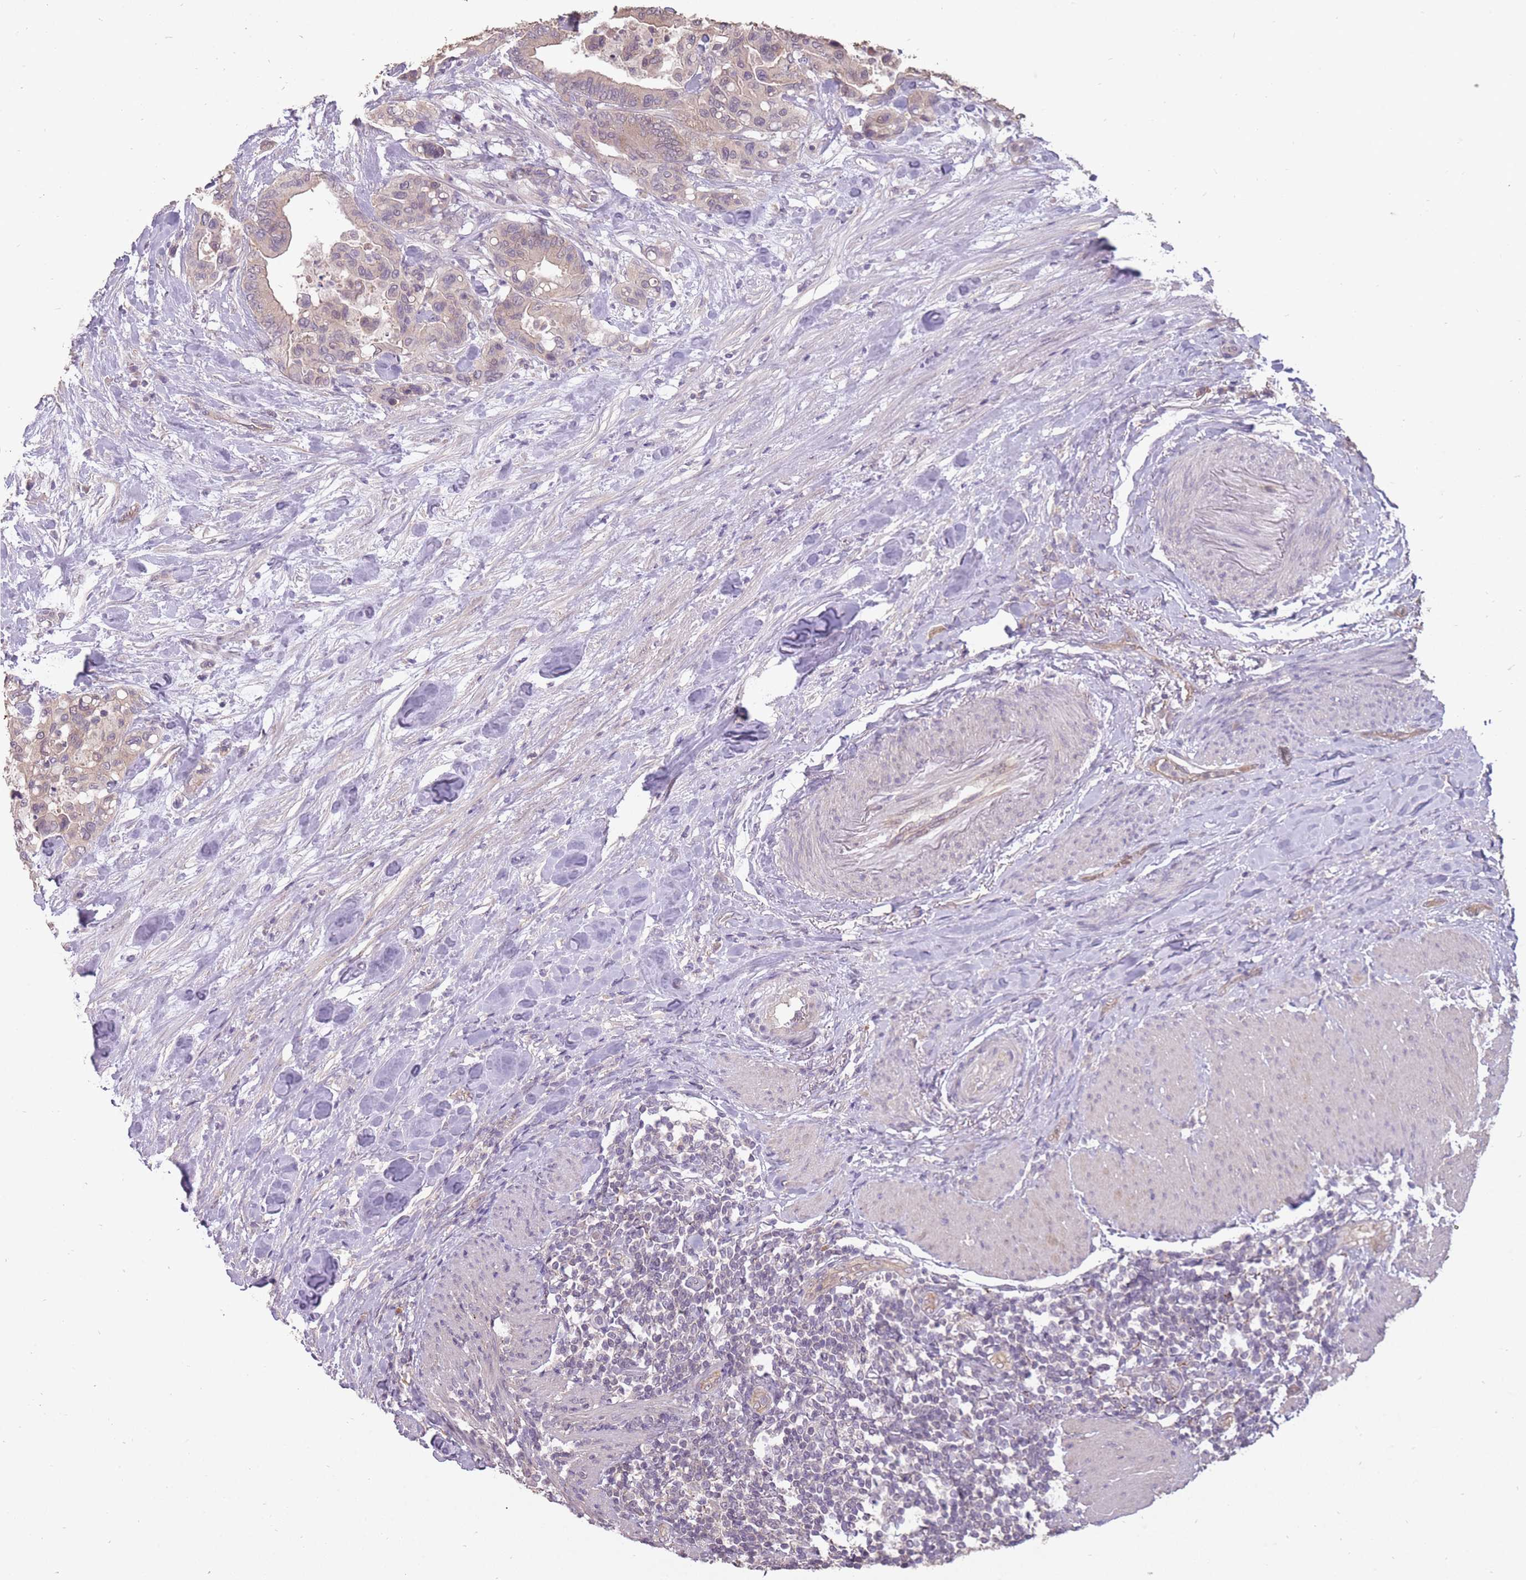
{"staining": {"intensity": "weak", "quantity": "25%-75%", "location": "cytoplasmic/membranous"}, "tissue": "colorectal cancer", "cell_type": "Tumor cells", "image_type": "cancer", "snomed": [{"axis": "morphology", "description": "Adenocarcinoma, NOS"}, {"axis": "topography", "description": "Colon"}], "caption": "Immunohistochemical staining of human colorectal cancer reveals low levels of weak cytoplasmic/membranous positivity in approximately 25%-75% of tumor cells. Immunohistochemistry stains the protein of interest in brown and the nuclei are stained blue.", "gene": "LRATD2", "patient": {"sex": "male", "age": 82}}